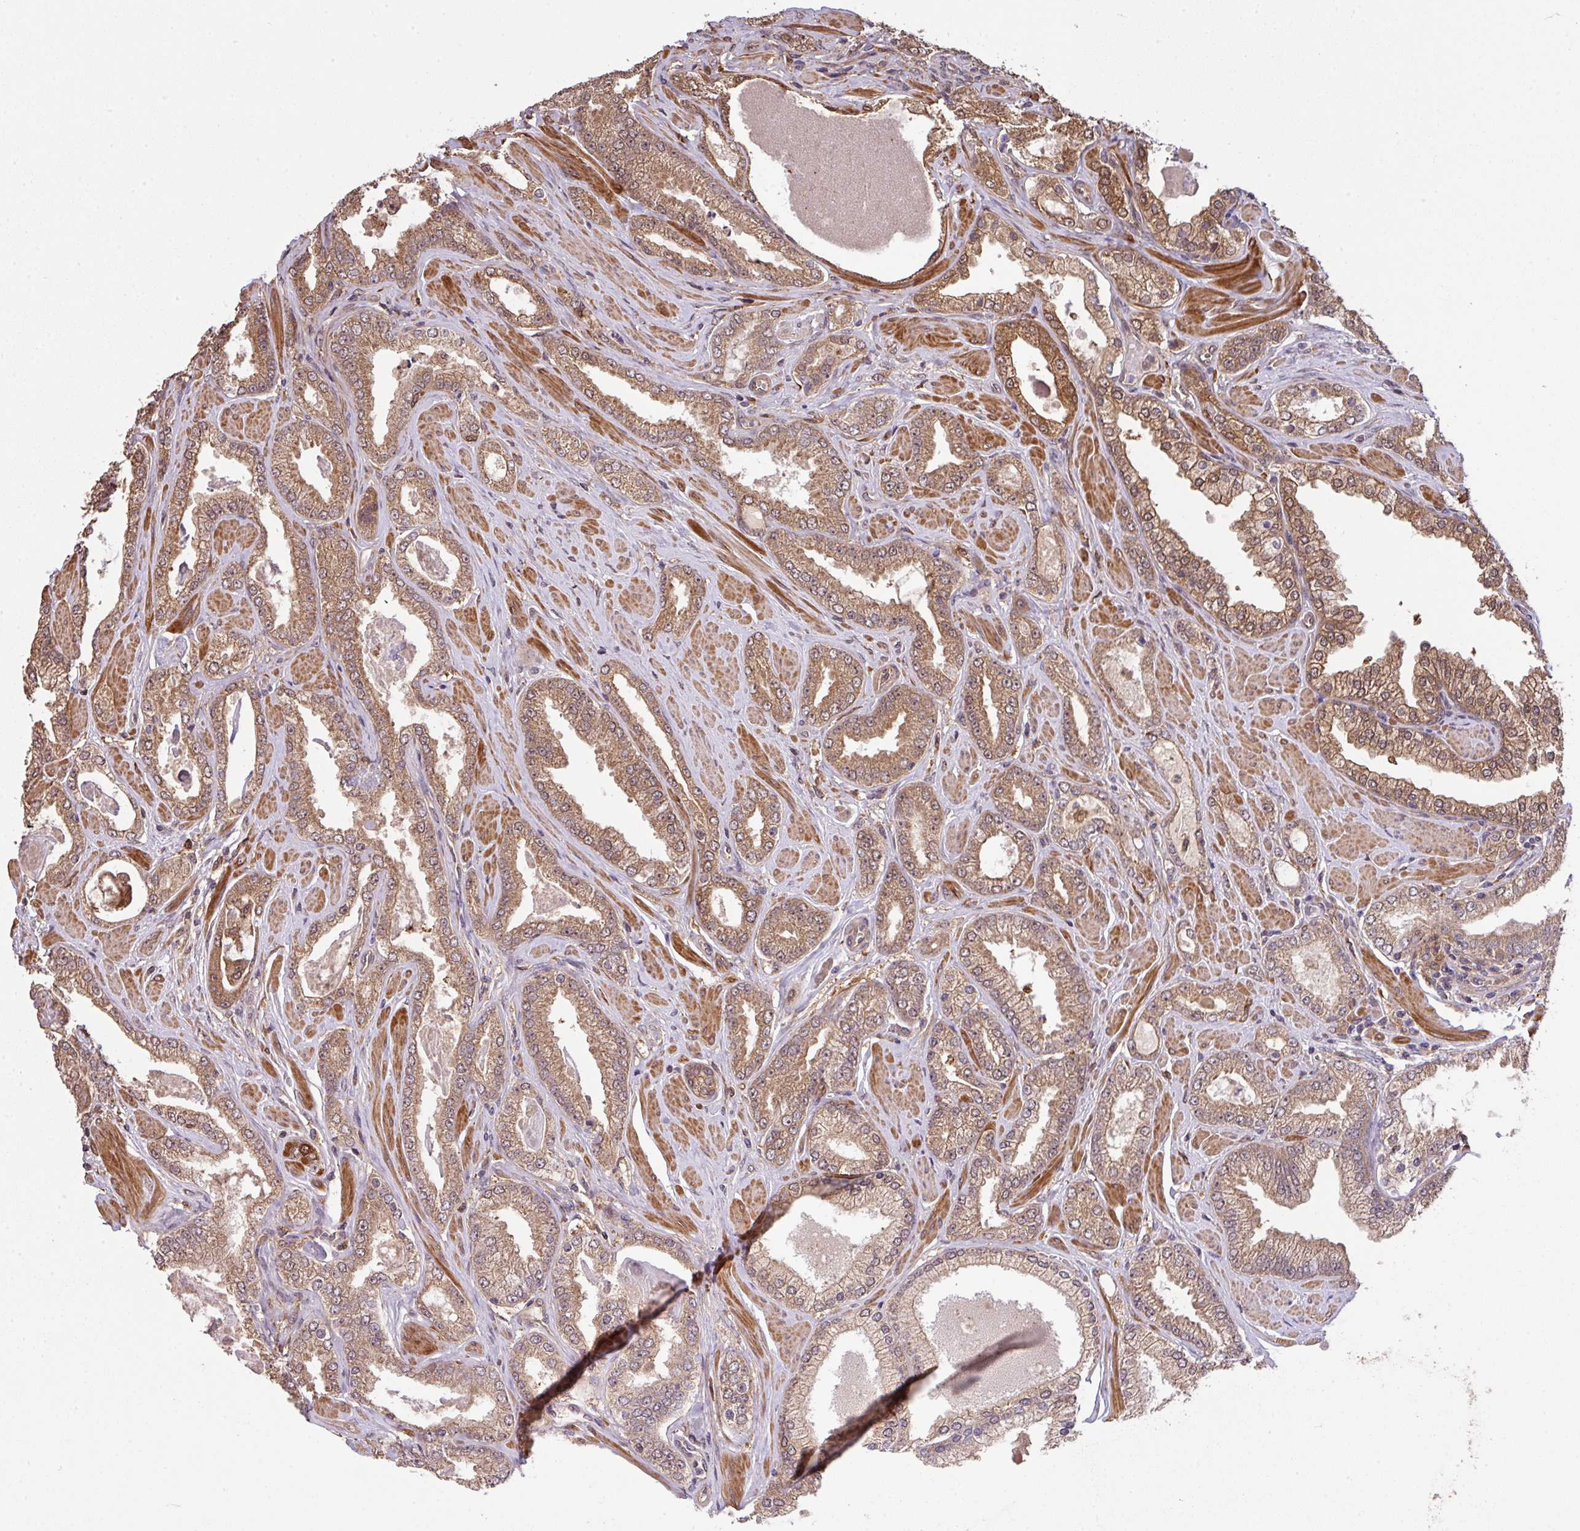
{"staining": {"intensity": "moderate", "quantity": ">75%", "location": "cytoplasmic/membranous,nuclear"}, "tissue": "prostate cancer", "cell_type": "Tumor cells", "image_type": "cancer", "snomed": [{"axis": "morphology", "description": "Adenocarcinoma, Low grade"}, {"axis": "topography", "description": "Prostate"}], "caption": "Protein staining of prostate cancer tissue exhibits moderate cytoplasmic/membranous and nuclear expression in about >75% of tumor cells. (DAB = brown stain, brightfield microscopy at high magnification).", "gene": "ARPIN", "patient": {"sex": "male", "age": 42}}